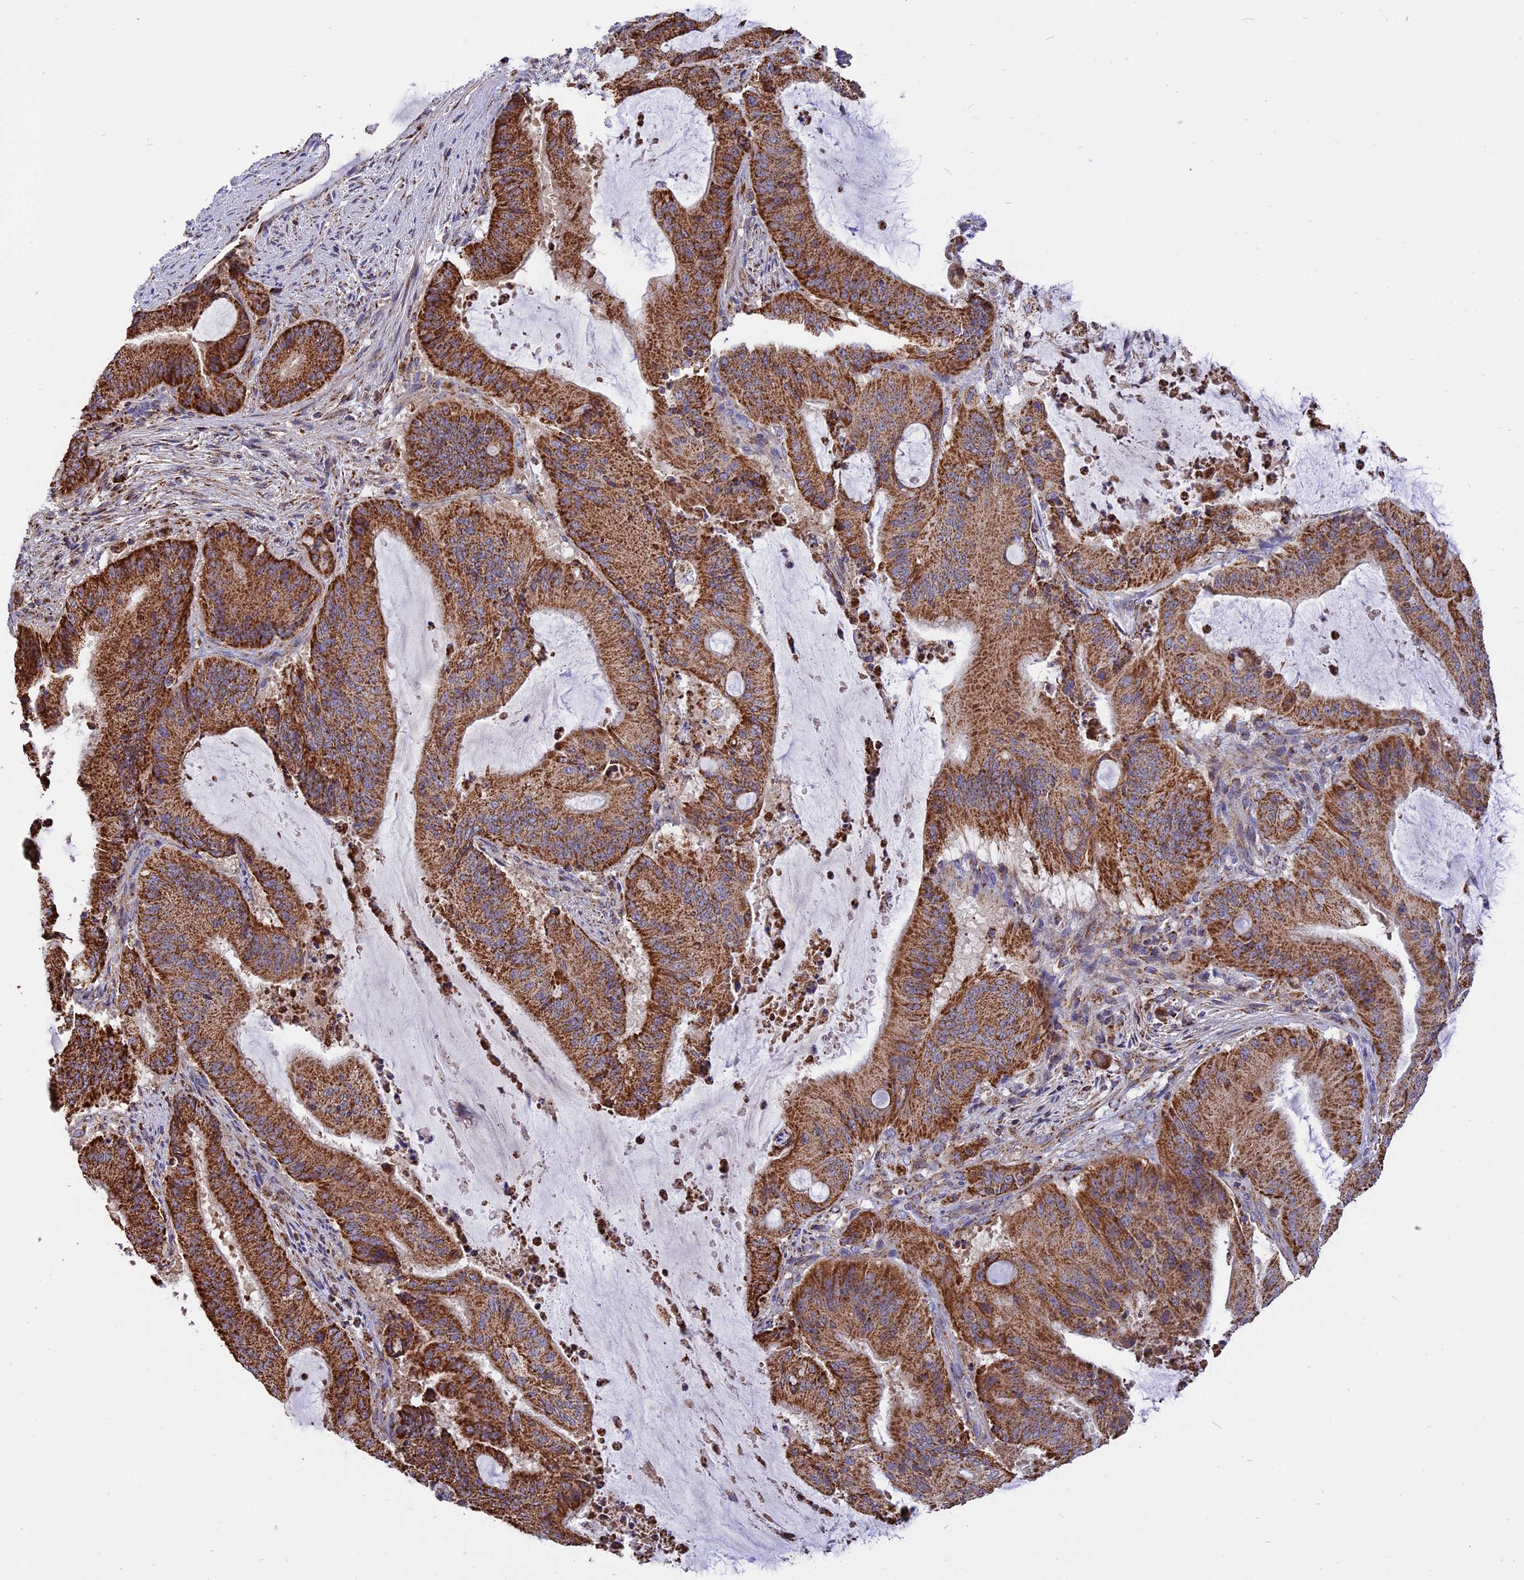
{"staining": {"intensity": "strong", "quantity": ">75%", "location": "cytoplasmic/membranous"}, "tissue": "liver cancer", "cell_type": "Tumor cells", "image_type": "cancer", "snomed": [{"axis": "morphology", "description": "Normal tissue, NOS"}, {"axis": "morphology", "description": "Cholangiocarcinoma"}, {"axis": "topography", "description": "Liver"}, {"axis": "topography", "description": "Peripheral nerve tissue"}], "caption": "The immunohistochemical stain labels strong cytoplasmic/membranous expression in tumor cells of cholangiocarcinoma (liver) tissue. The staining was performed using DAB, with brown indicating positive protein expression. Nuclei are stained blue with hematoxylin.", "gene": "TTC4", "patient": {"sex": "female", "age": 73}}